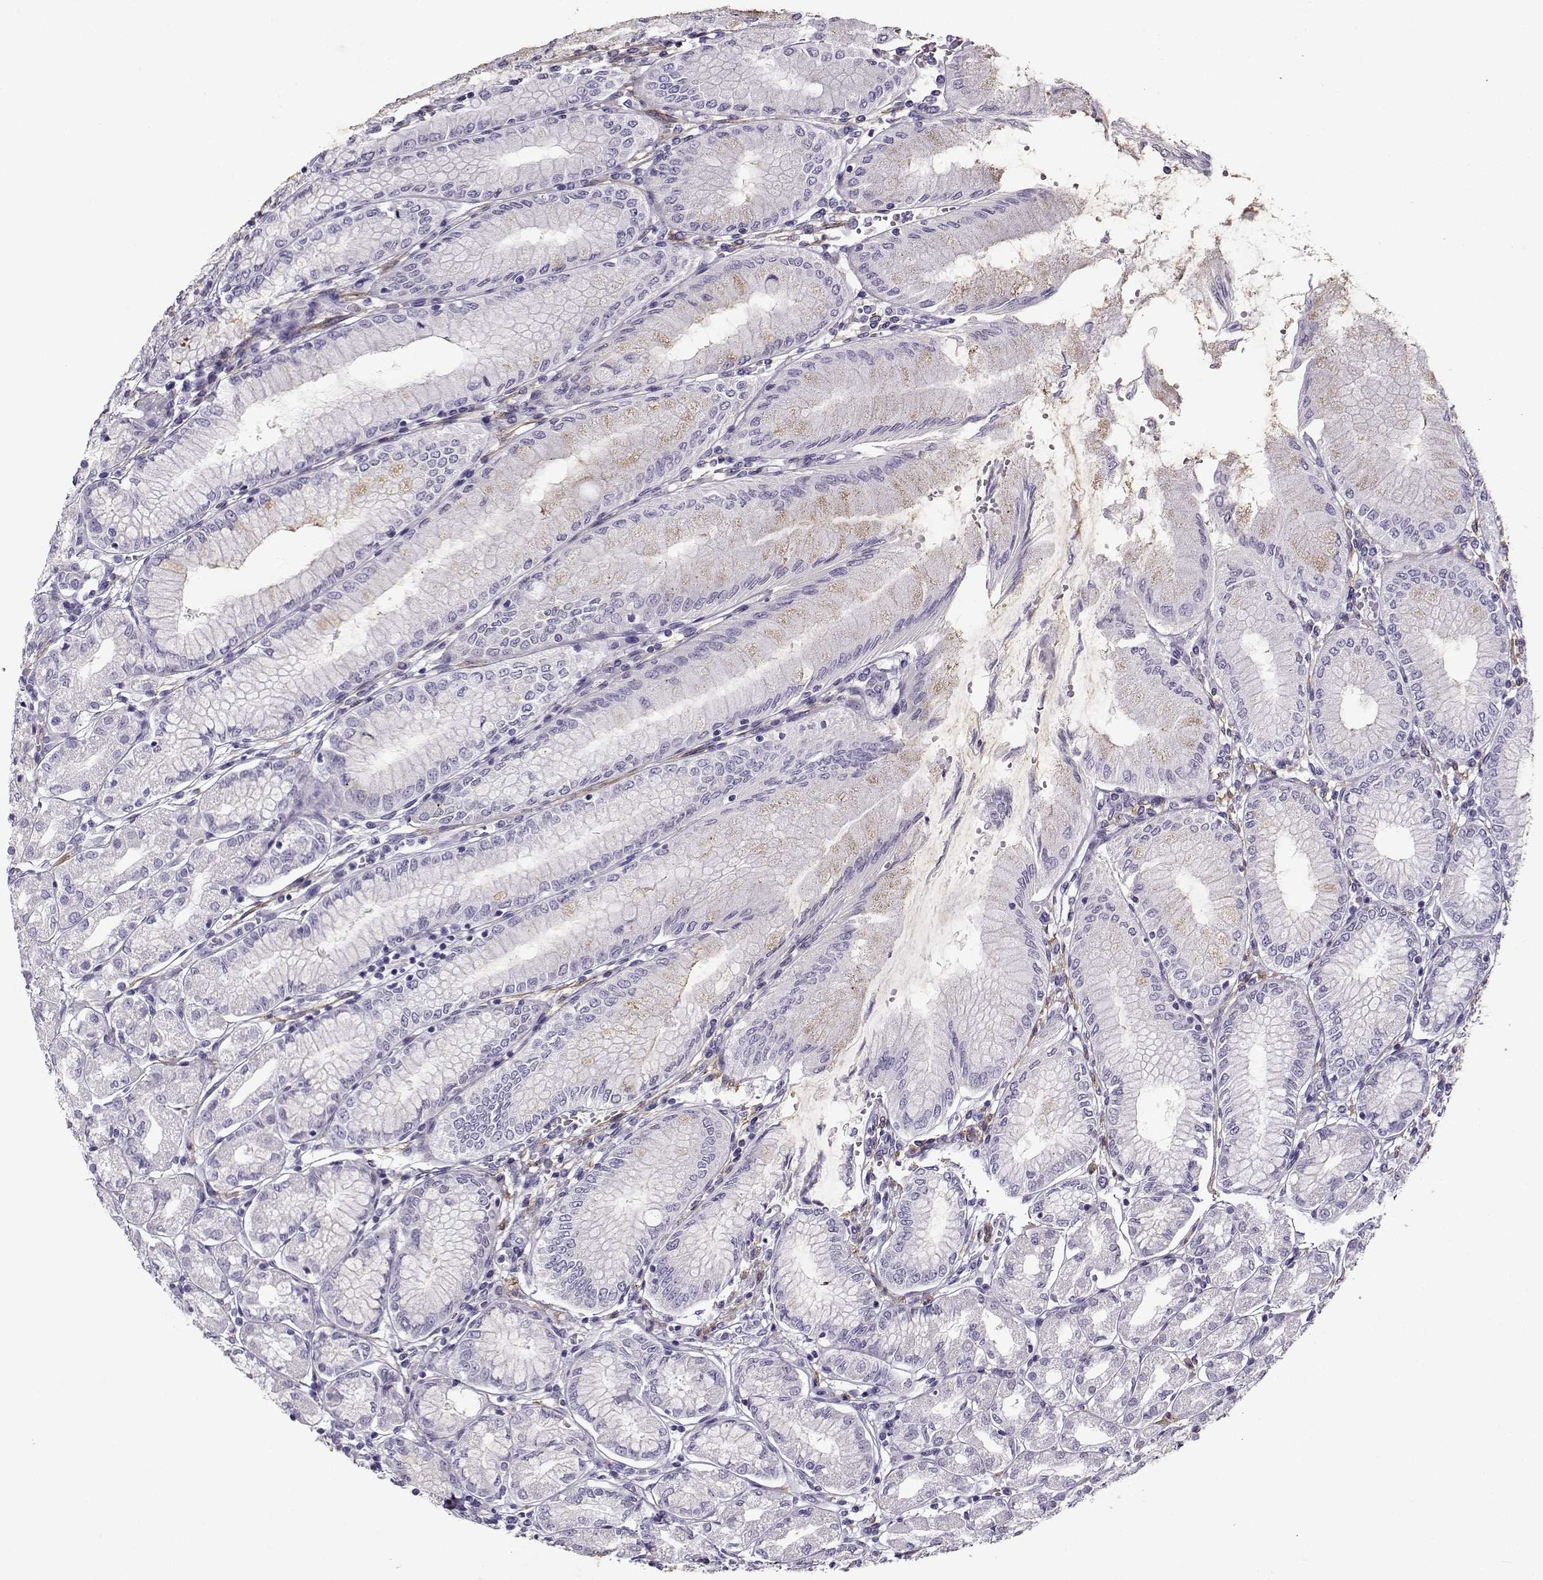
{"staining": {"intensity": "negative", "quantity": "none", "location": "none"}, "tissue": "stomach", "cell_type": "Glandular cells", "image_type": "normal", "snomed": [{"axis": "morphology", "description": "Normal tissue, NOS"}, {"axis": "topography", "description": "Skeletal muscle"}, {"axis": "topography", "description": "Stomach"}], "caption": "DAB (3,3'-diaminobenzidine) immunohistochemical staining of unremarkable stomach demonstrates no significant expression in glandular cells.", "gene": "GTSF1L", "patient": {"sex": "female", "age": 57}}